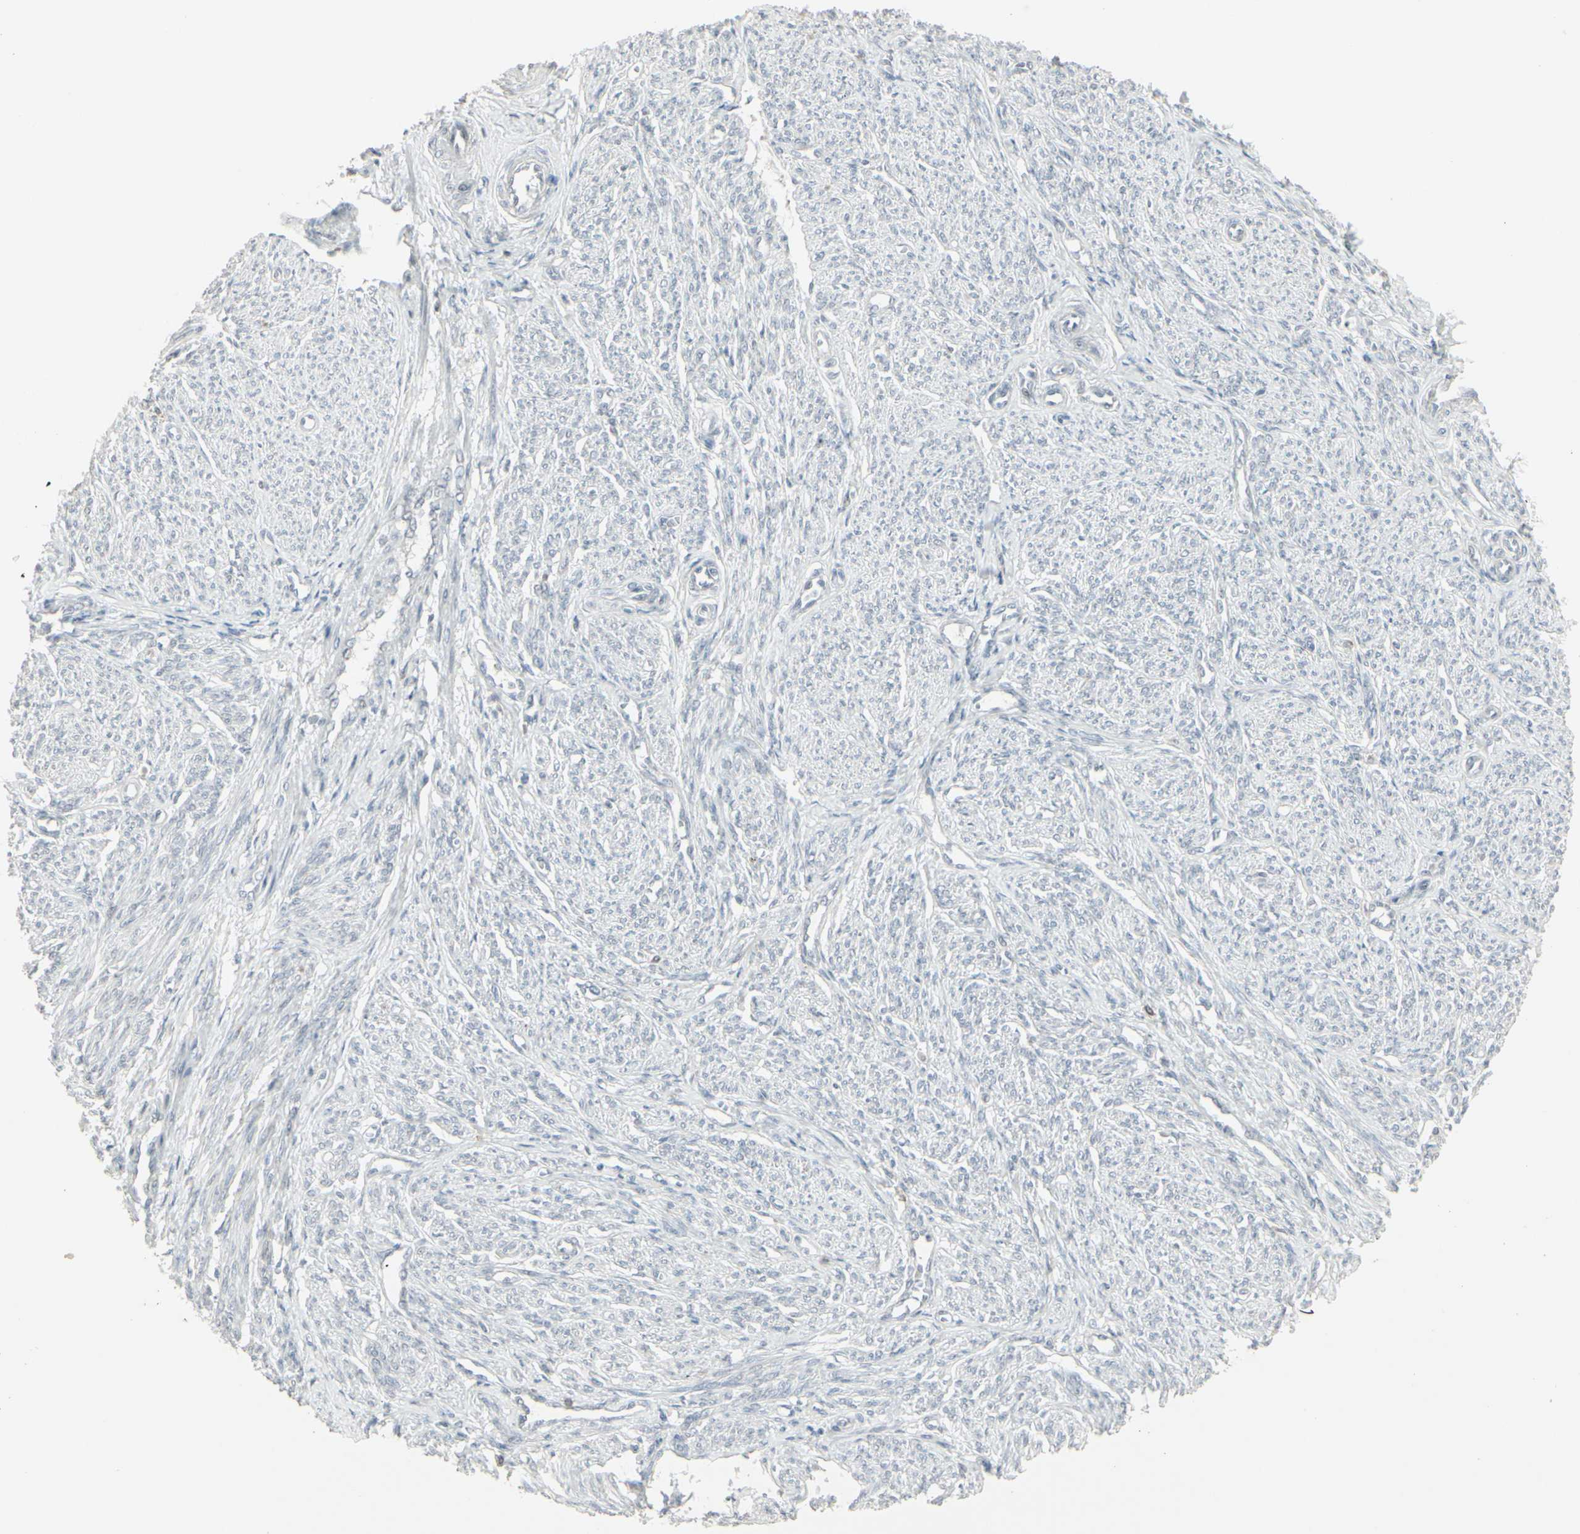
{"staining": {"intensity": "negative", "quantity": "none", "location": "none"}, "tissue": "smooth muscle", "cell_type": "Smooth muscle cells", "image_type": "normal", "snomed": [{"axis": "morphology", "description": "Normal tissue, NOS"}, {"axis": "topography", "description": "Smooth muscle"}], "caption": "Immunohistochemistry (IHC) micrograph of unremarkable smooth muscle stained for a protein (brown), which demonstrates no positivity in smooth muscle cells.", "gene": "SAMSN1", "patient": {"sex": "female", "age": 65}}